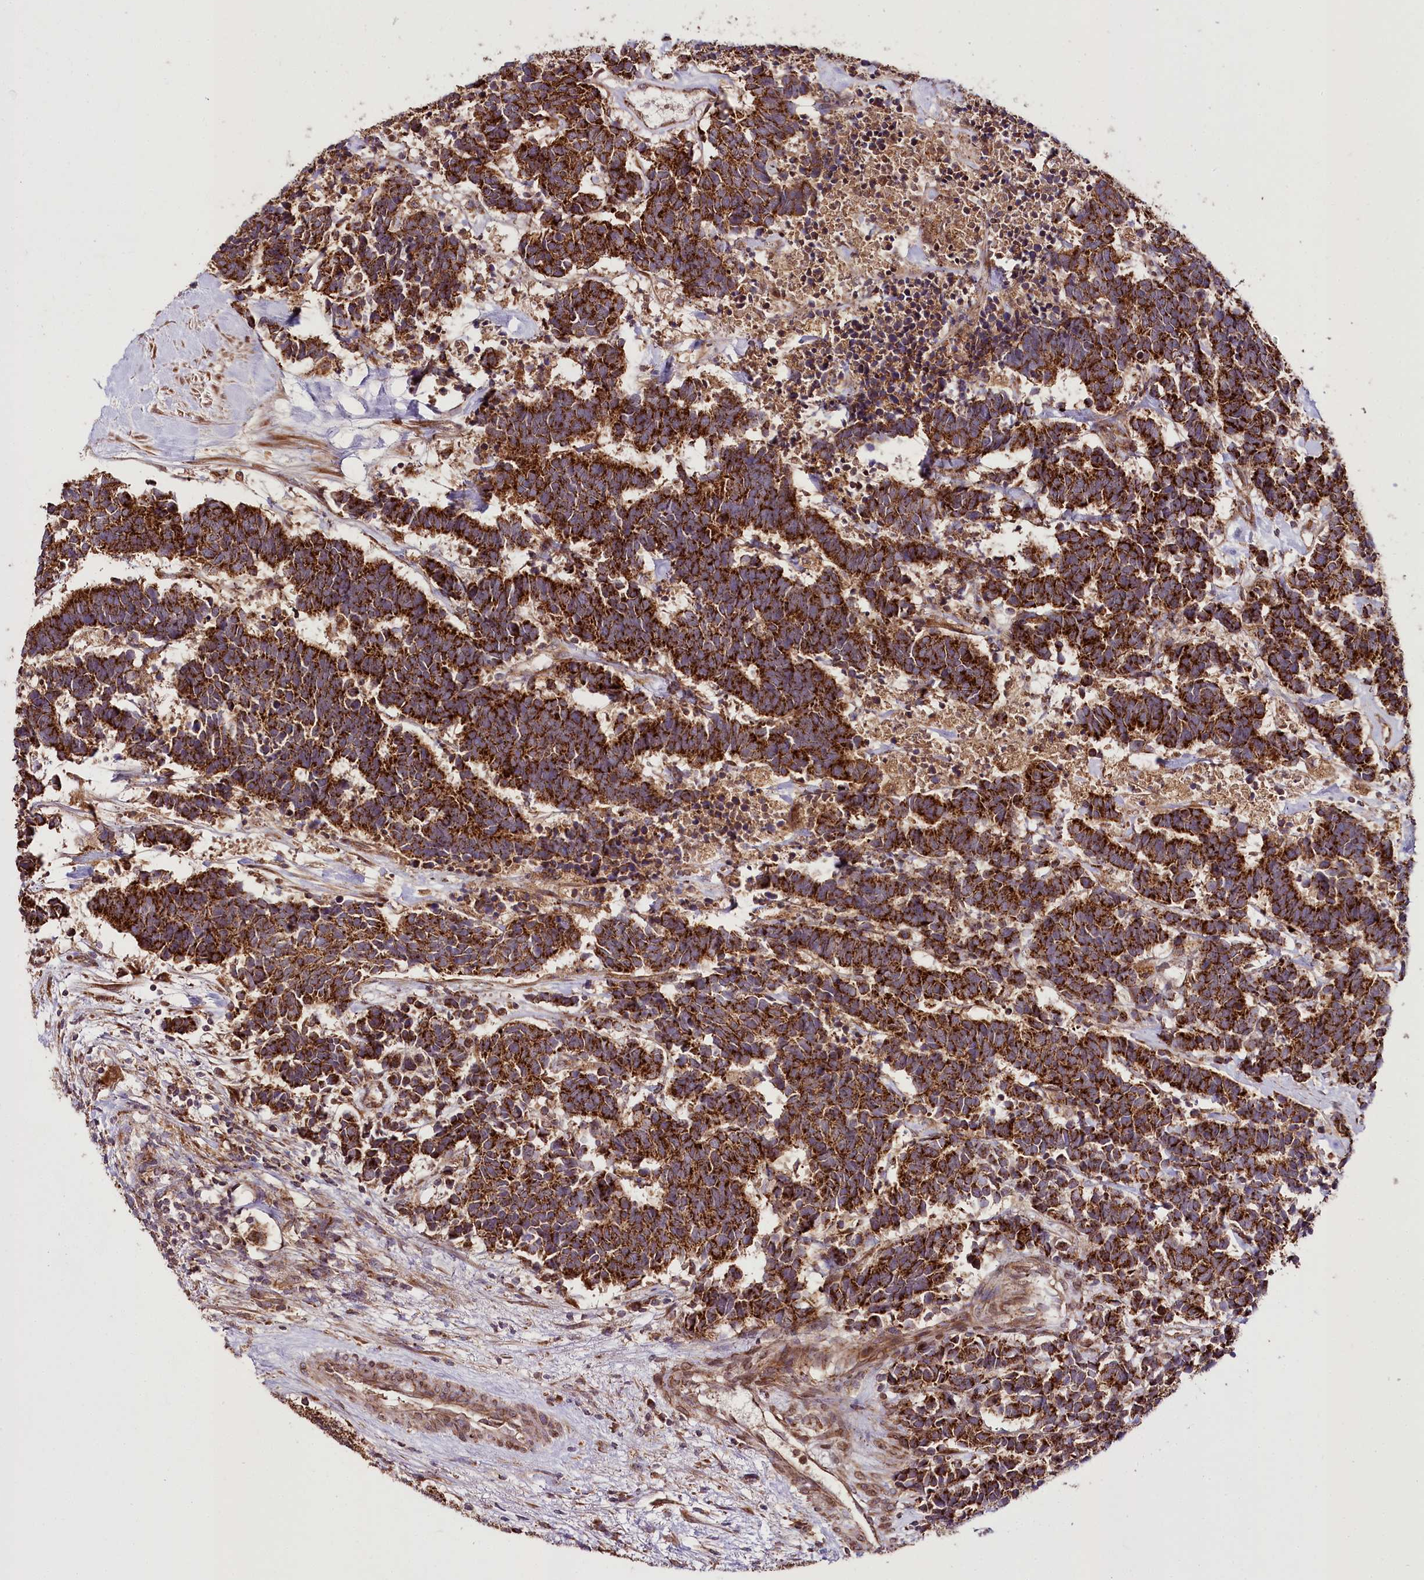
{"staining": {"intensity": "strong", "quantity": ">75%", "location": "cytoplasmic/membranous"}, "tissue": "carcinoid", "cell_type": "Tumor cells", "image_type": "cancer", "snomed": [{"axis": "morphology", "description": "Carcinoma, NOS"}, {"axis": "morphology", "description": "Carcinoid, malignant, NOS"}, {"axis": "topography", "description": "Urinary bladder"}], "caption": "Approximately >75% of tumor cells in carcinoma reveal strong cytoplasmic/membranous protein positivity as visualized by brown immunohistochemical staining.", "gene": "RAB7A", "patient": {"sex": "male", "age": 57}}